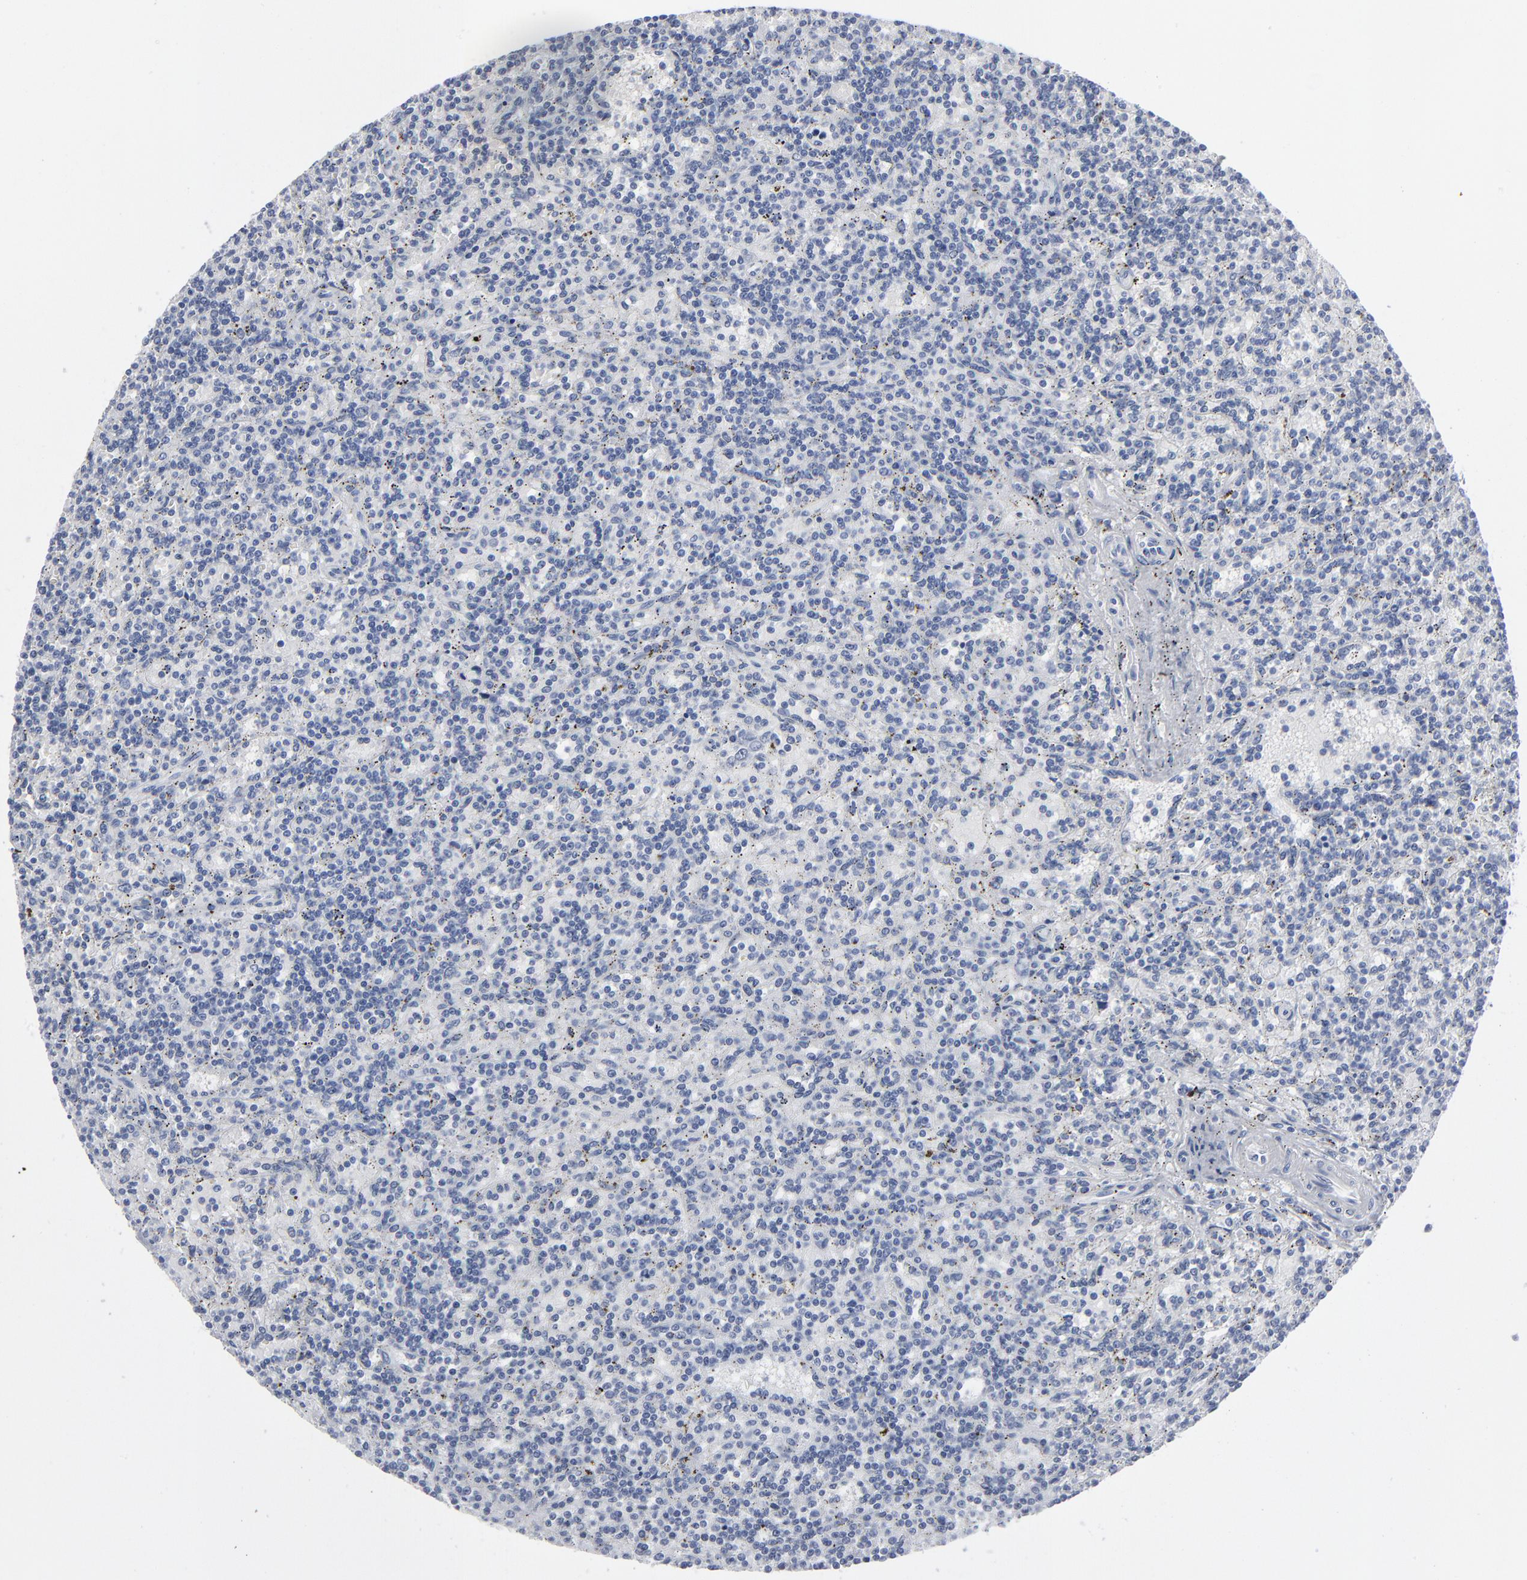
{"staining": {"intensity": "negative", "quantity": "none", "location": "none"}, "tissue": "lymphoma", "cell_type": "Tumor cells", "image_type": "cancer", "snomed": [{"axis": "morphology", "description": "Malignant lymphoma, non-Hodgkin's type, Low grade"}, {"axis": "topography", "description": "Spleen"}], "caption": "DAB (3,3'-diaminobenzidine) immunohistochemical staining of lymphoma displays no significant positivity in tumor cells. (Brightfield microscopy of DAB immunohistochemistry (IHC) at high magnification).", "gene": "PAGE1", "patient": {"sex": "male", "age": 73}}